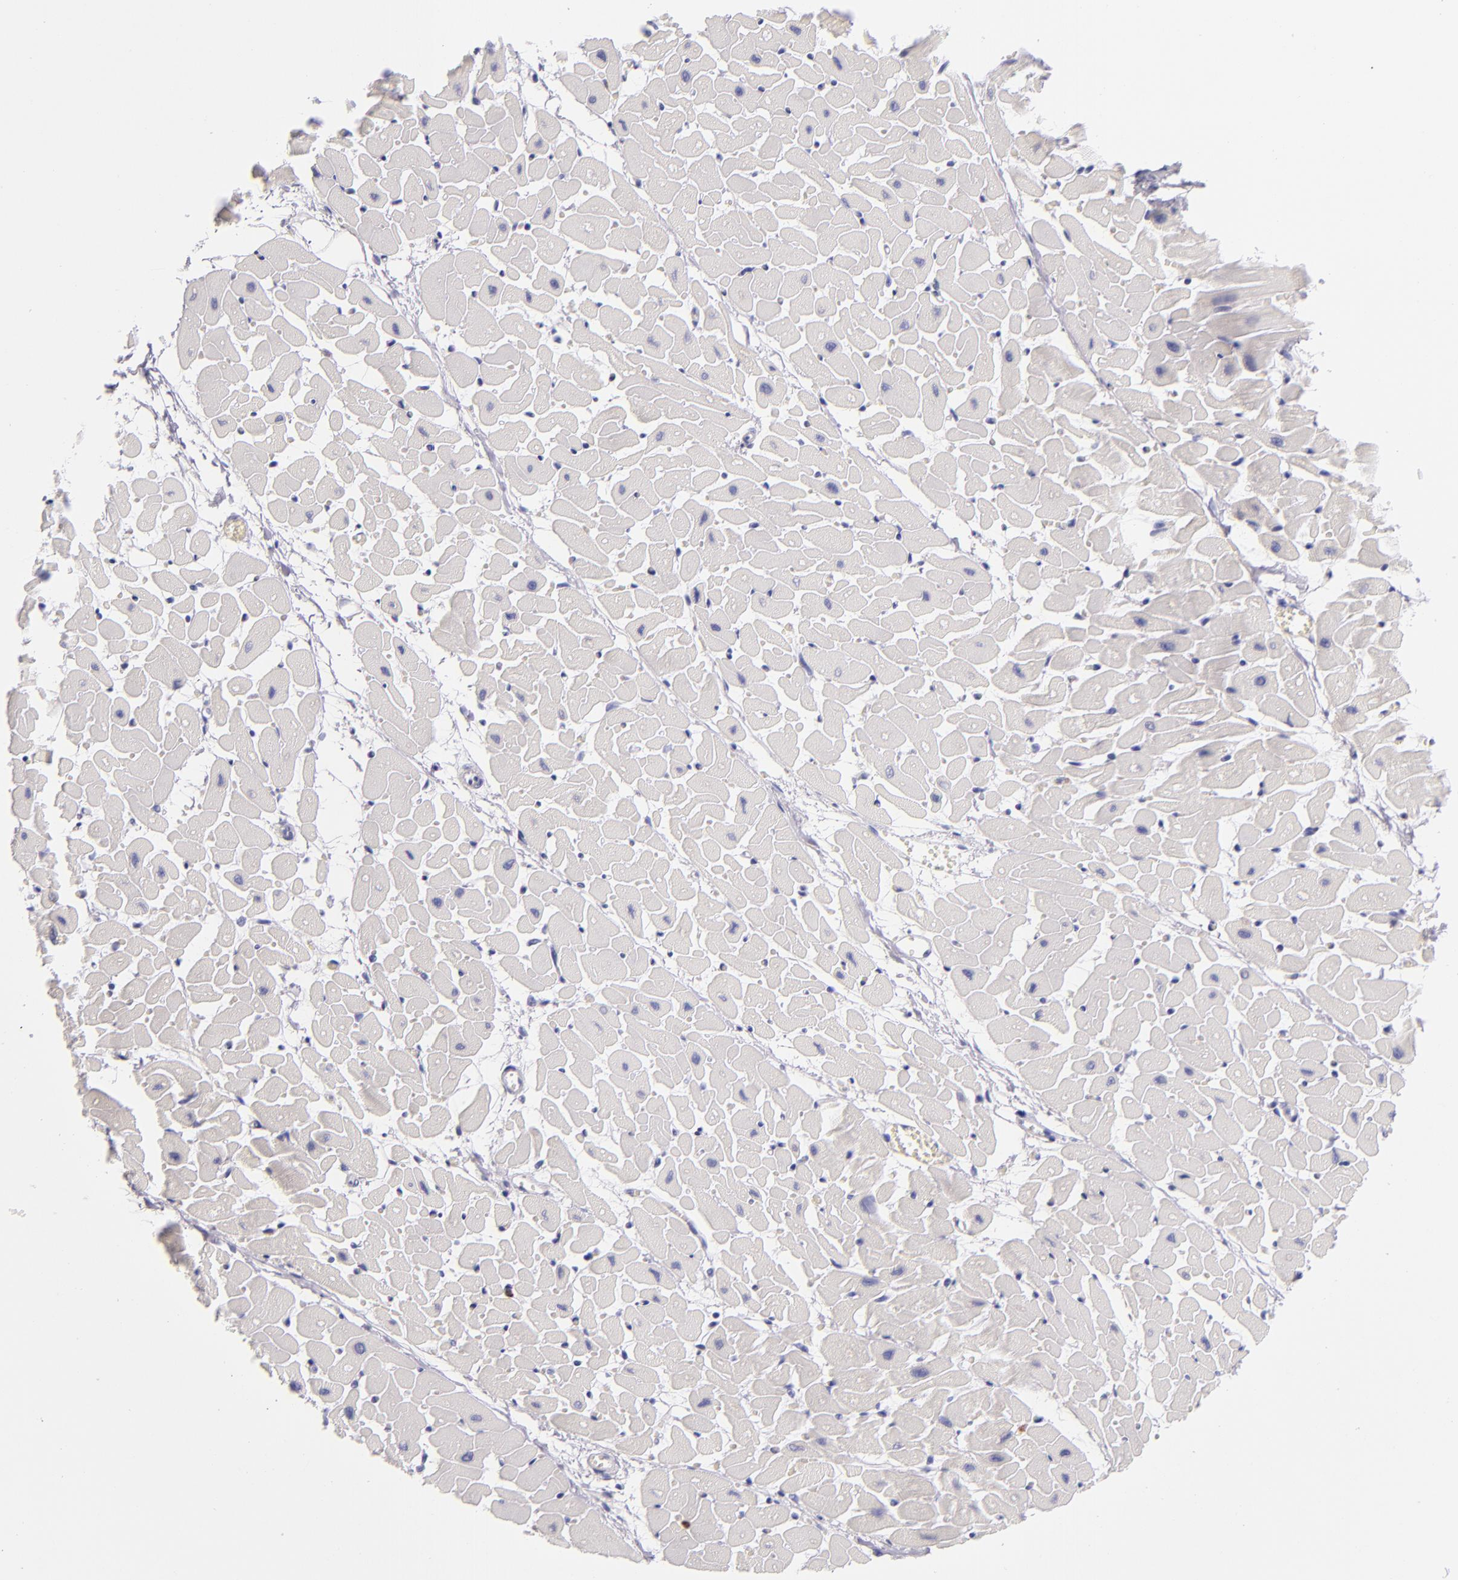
{"staining": {"intensity": "negative", "quantity": "none", "location": "none"}, "tissue": "heart muscle", "cell_type": "Cardiomyocytes", "image_type": "normal", "snomed": [{"axis": "morphology", "description": "Normal tissue, NOS"}, {"axis": "topography", "description": "Heart"}], "caption": "Unremarkable heart muscle was stained to show a protein in brown. There is no significant staining in cardiomyocytes.", "gene": "CDH3", "patient": {"sex": "female", "age": 19}}